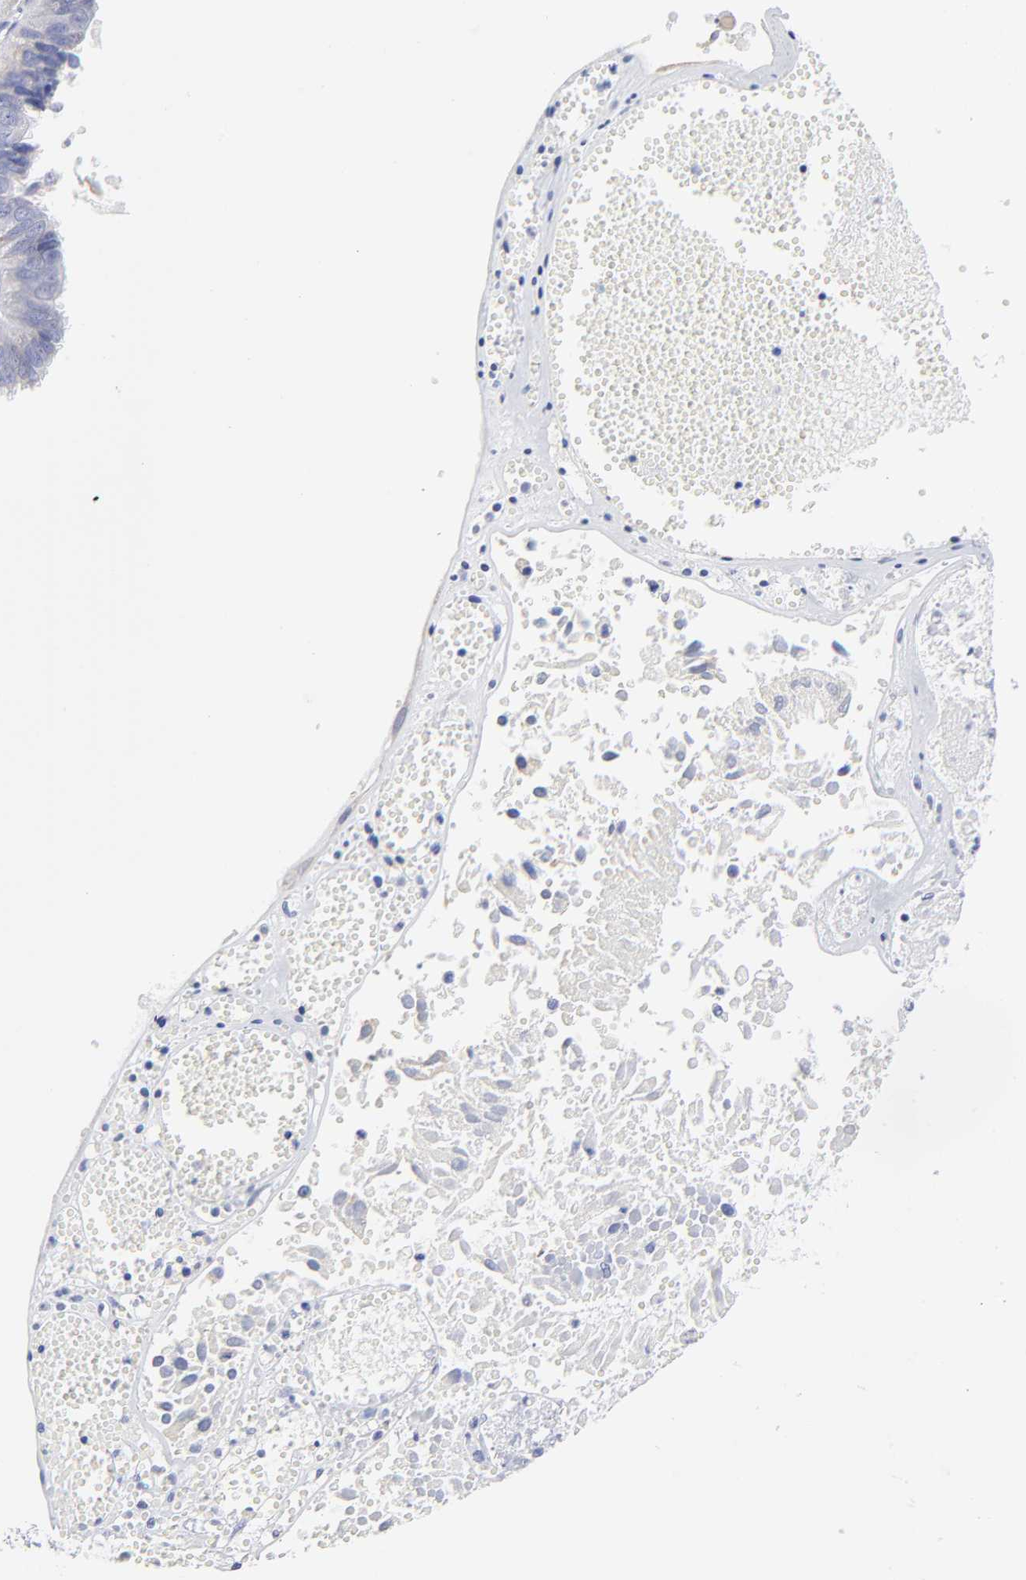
{"staining": {"intensity": "negative", "quantity": "none", "location": "none"}, "tissue": "ovarian cancer", "cell_type": "Tumor cells", "image_type": "cancer", "snomed": [{"axis": "morphology", "description": "Carcinoma, endometroid"}, {"axis": "topography", "description": "Ovary"}], "caption": "Tumor cells are negative for protein expression in human endometroid carcinoma (ovarian).", "gene": "DUSP9", "patient": {"sex": "female", "age": 85}}